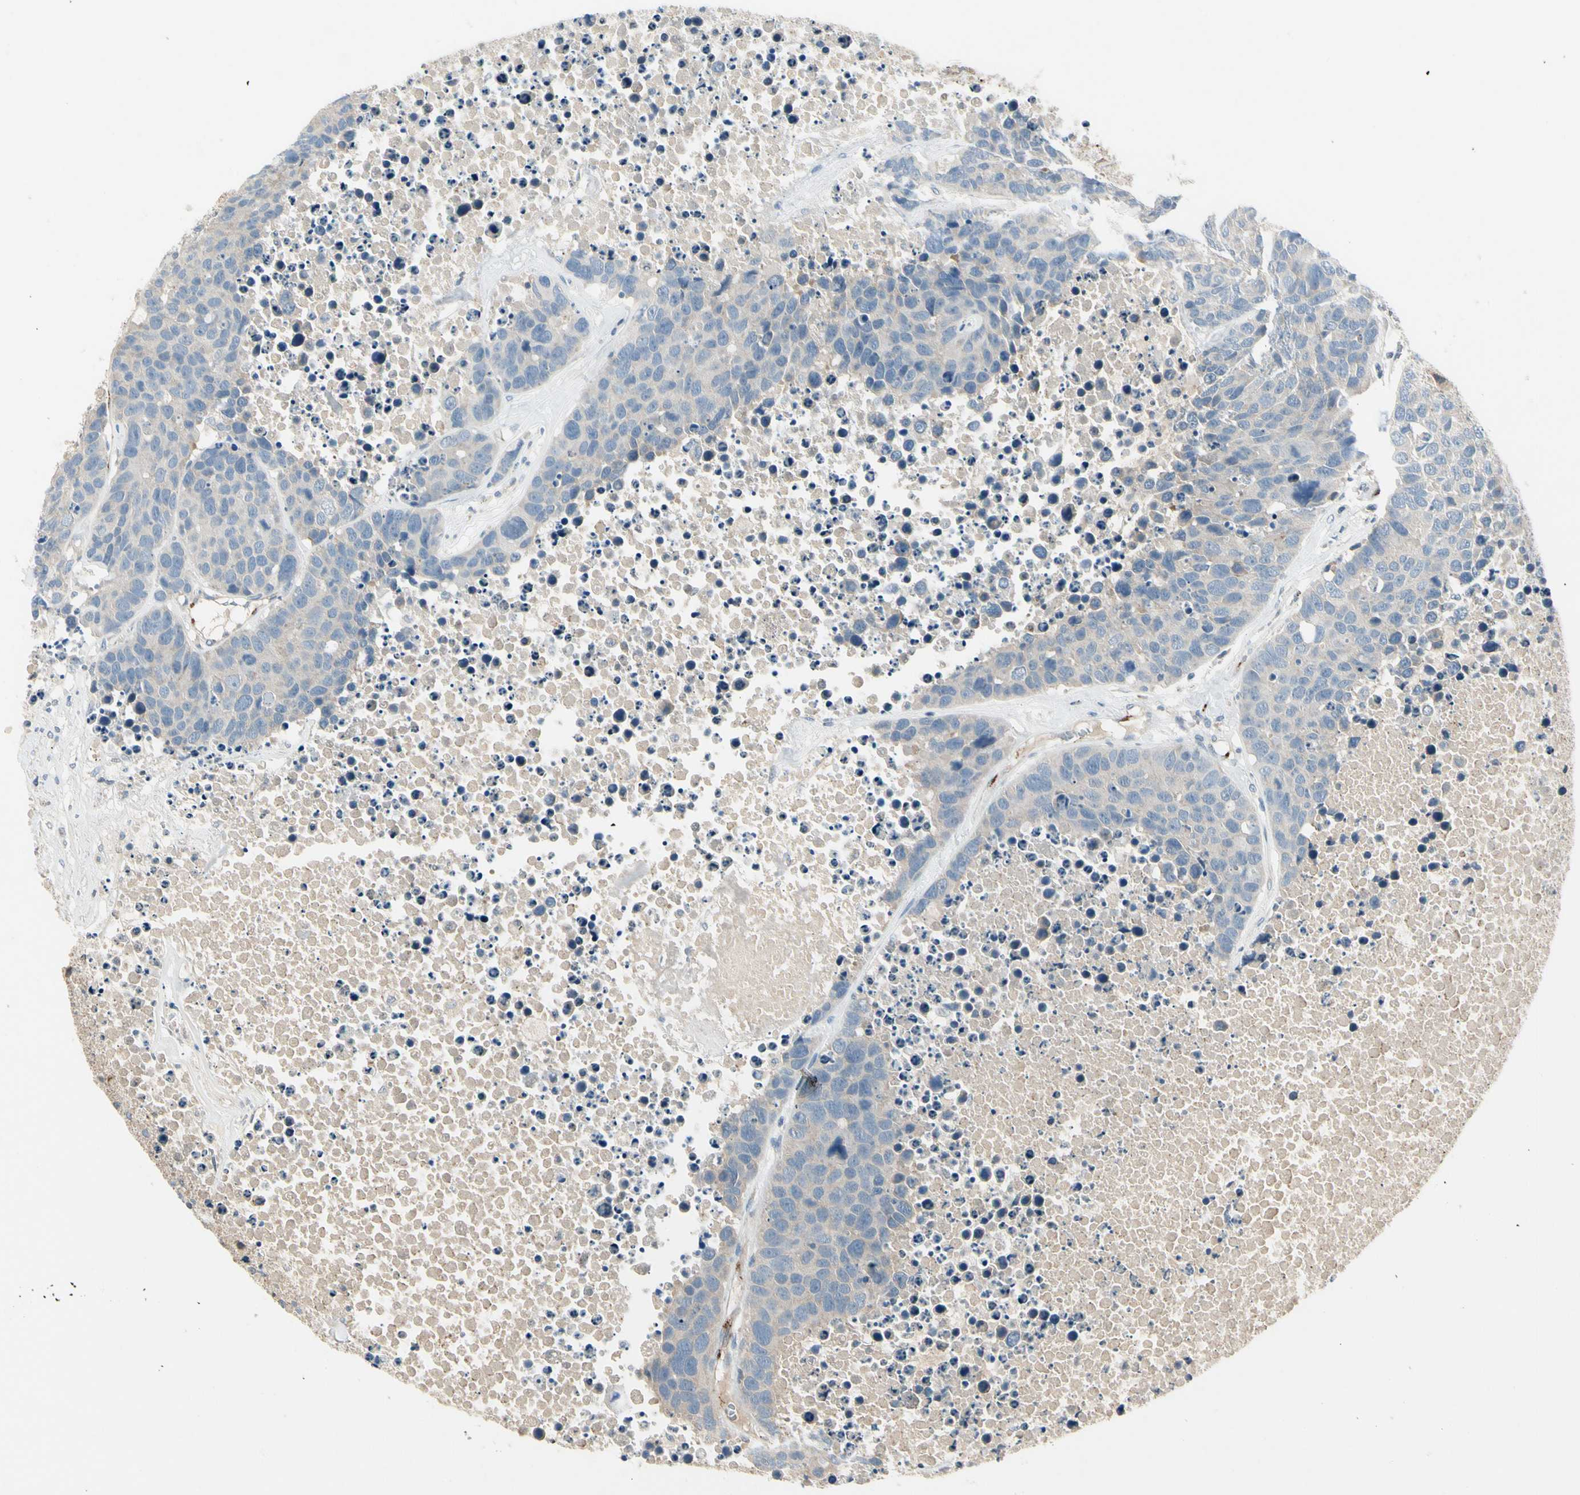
{"staining": {"intensity": "weak", "quantity": "<25%", "location": "cytoplasmic/membranous"}, "tissue": "carcinoid", "cell_type": "Tumor cells", "image_type": "cancer", "snomed": [{"axis": "morphology", "description": "Carcinoid, malignant, NOS"}, {"axis": "topography", "description": "Lung"}], "caption": "Immunohistochemical staining of human carcinoid shows no significant staining in tumor cells.", "gene": "MANSC1", "patient": {"sex": "male", "age": 60}}